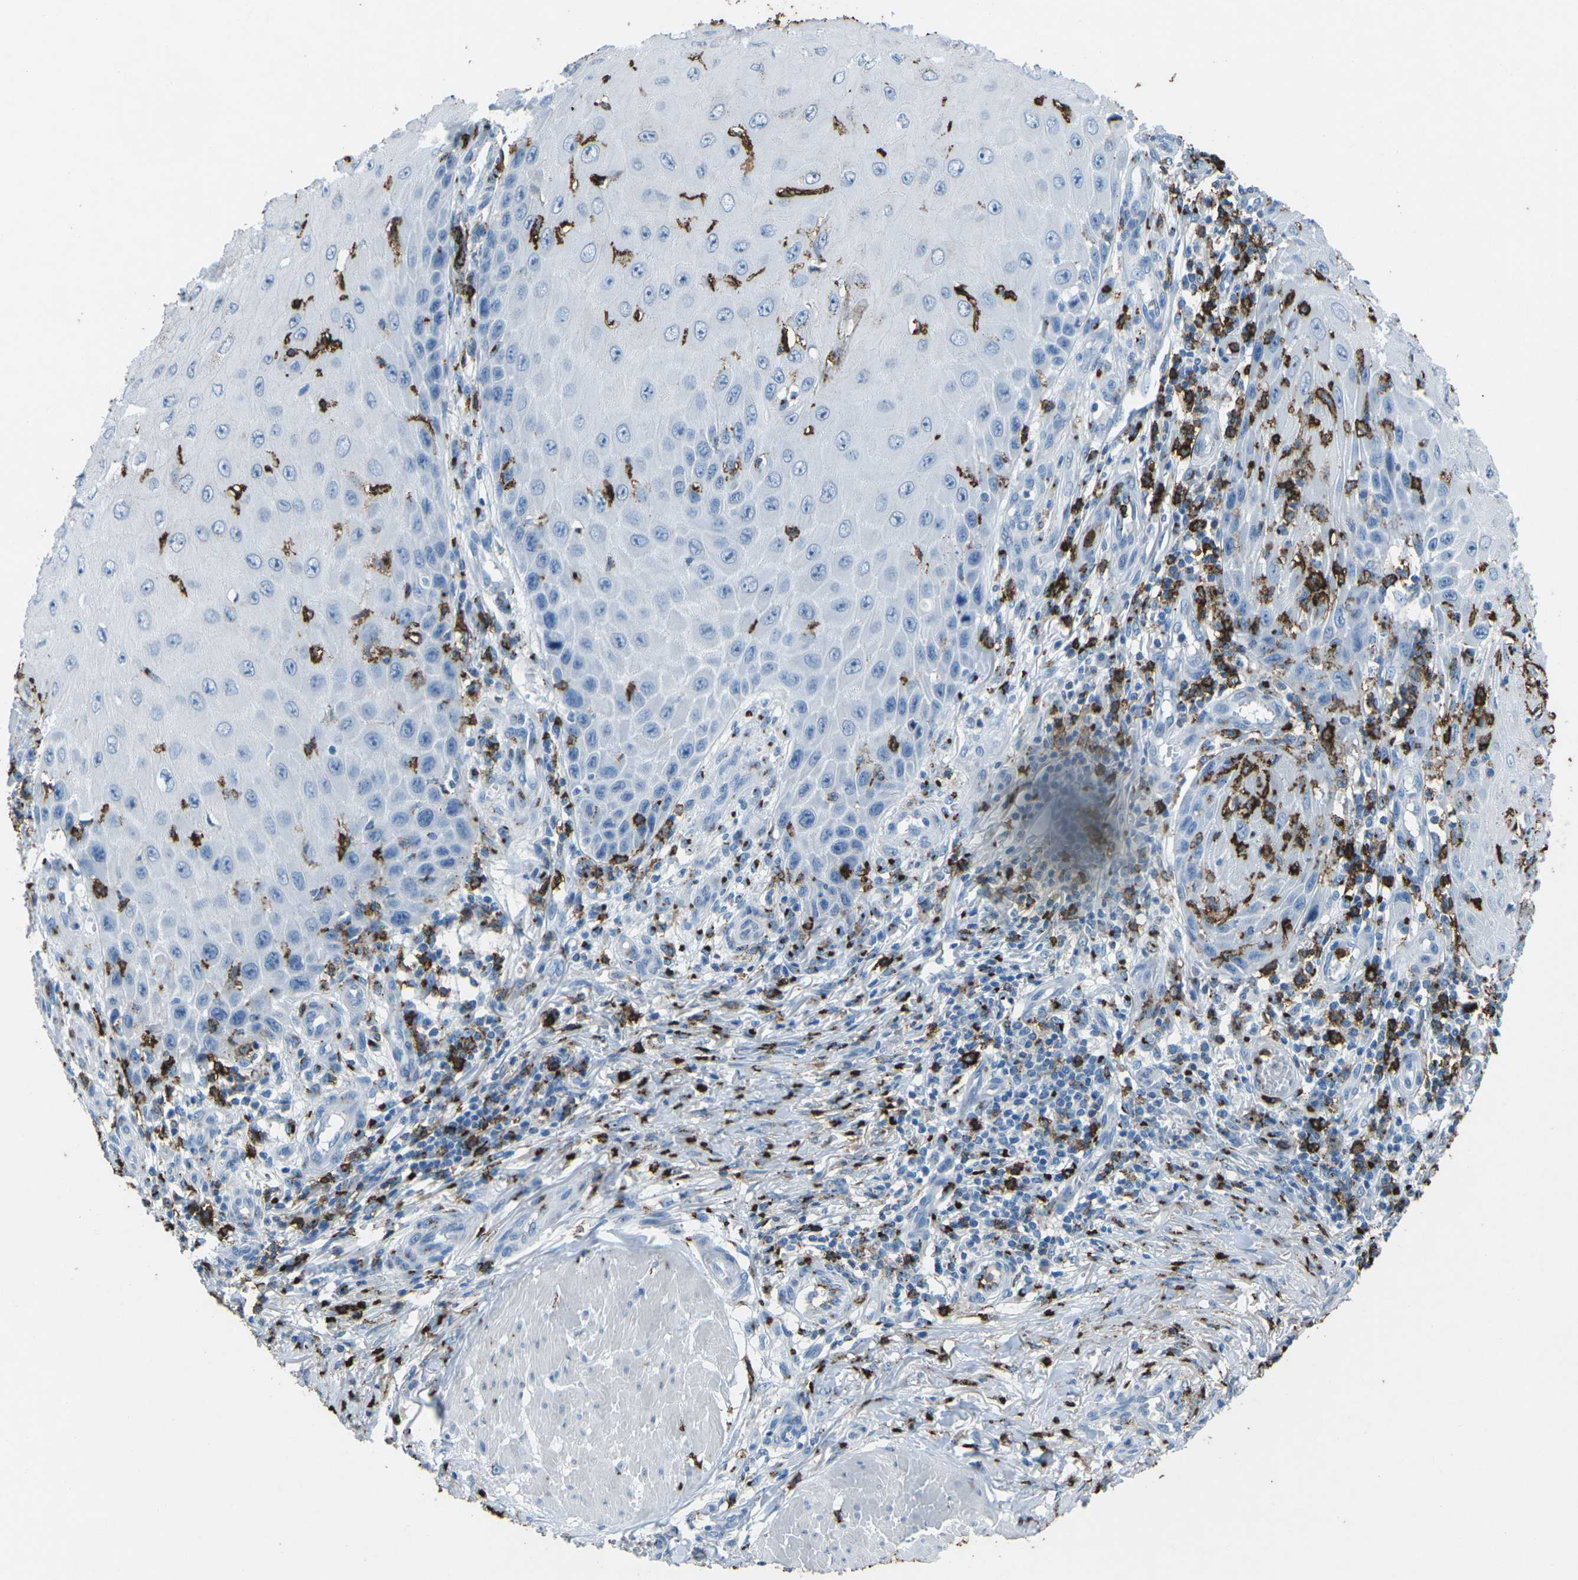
{"staining": {"intensity": "negative", "quantity": "none", "location": "none"}, "tissue": "skin cancer", "cell_type": "Tumor cells", "image_type": "cancer", "snomed": [{"axis": "morphology", "description": "Squamous cell carcinoma, NOS"}, {"axis": "topography", "description": "Skin"}], "caption": "Human skin cancer (squamous cell carcinoma) stained for a protein using IHC demonstrates no staining in tumor cells.", "gene": "CTAGE1", "patient": {"sex": "female", "age": 73}}